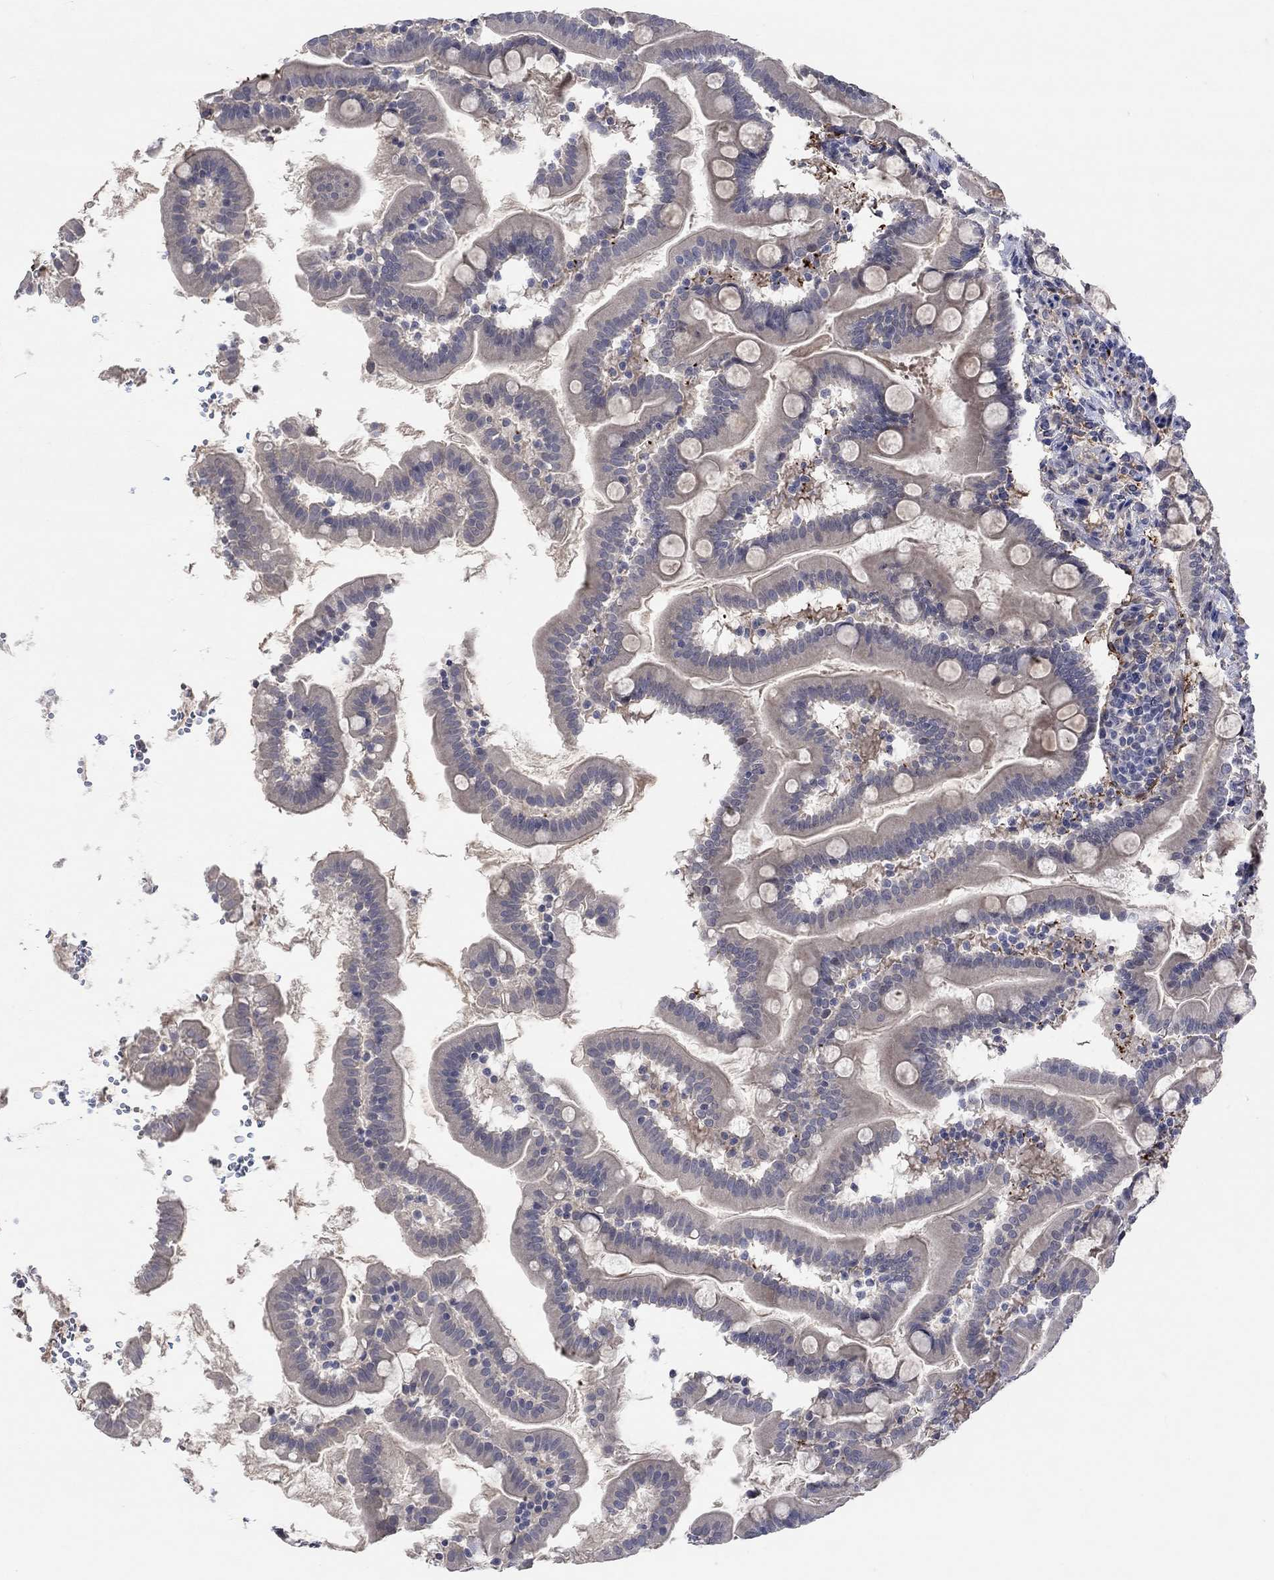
{"staining": {"intensity": "negative", "quantity": "none", "location": "none"}, "tissue": "small intestine", "cell_type": "Glandular cells", "image_type": "normal", "snomed": [{"axis": "morphology", "description": "Normal tissue, NOS"}, {"axis": "topography", "description": "Small intestine"}], "caption": "Histopathology image shows no protein expression in glandular cells of benign small intestine. (Stains: DAB (3,3'-diaminobenzidine) immunohistochemistry (IHC) with hematoxylin counter stain, Microscopy: brightfield microscopy at high magnification).", "gene": "TGM2", "patient": {"sex": "female", "age": 44}}